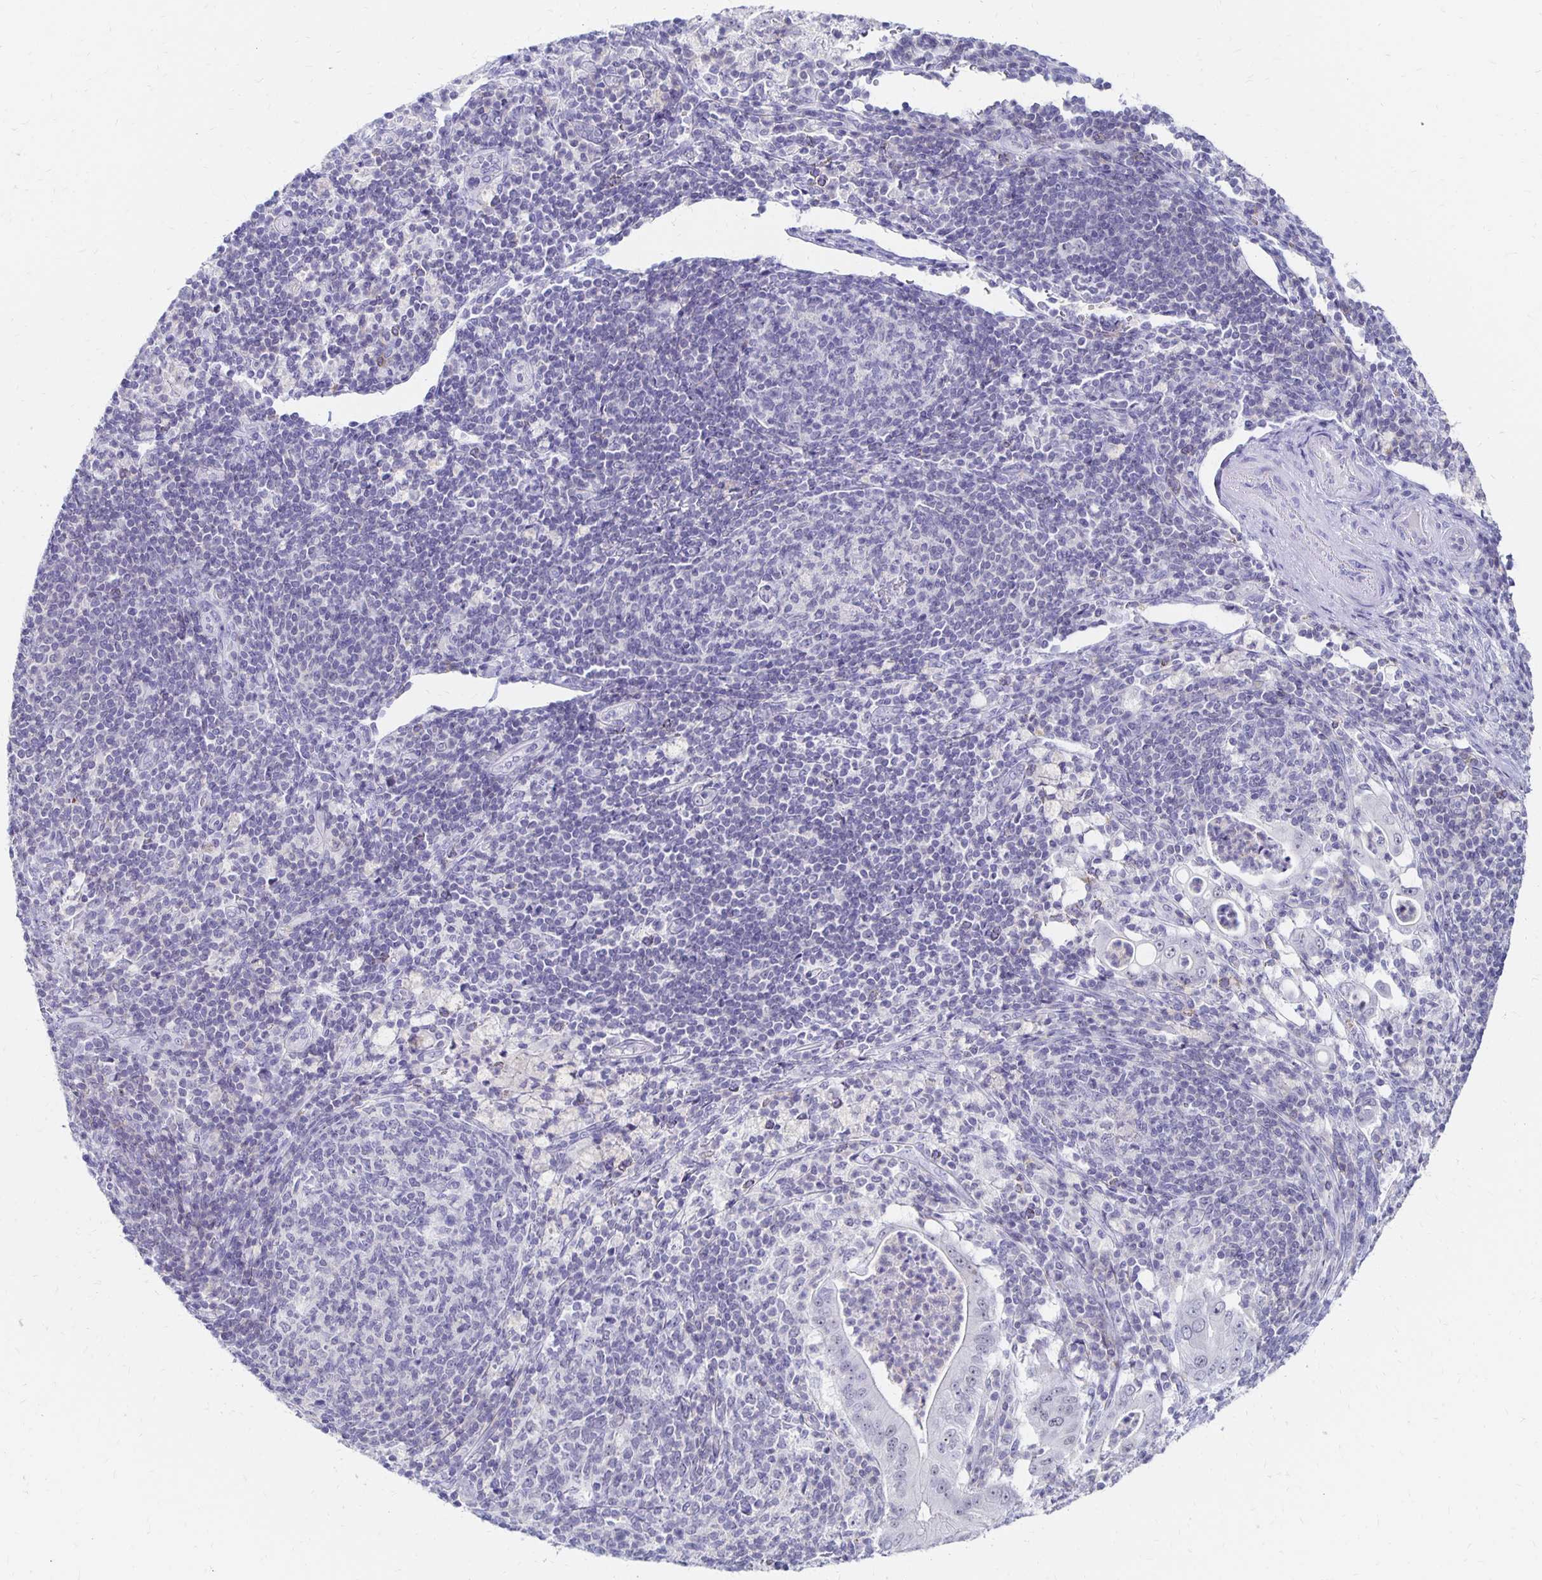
{"staining": {"intensity": "negative", "quantity": "none", "location": "none"}, "tissue": "pancreatic cancer", "cell_type": "Tumor cells", "image_type": "cancer", "snomed": [{"axis": "morphology", "description": "Adenocarcinoma, NOS"}, {"axis": "topography", "description": "Pancreas"}], "caption": "The micrograph shows no significant positivity in tumor cells of pancreatic cancer (adenocarcinoma). Brightfield microscopy of immunohistochemistry (IHC) stained with DAB (3,3'-diaminobenzidine) (brown) and hematoxylin (blue), captured at high magnification.", "gene": "SYT2", "patient": {"sex": "male", "age": 71}}